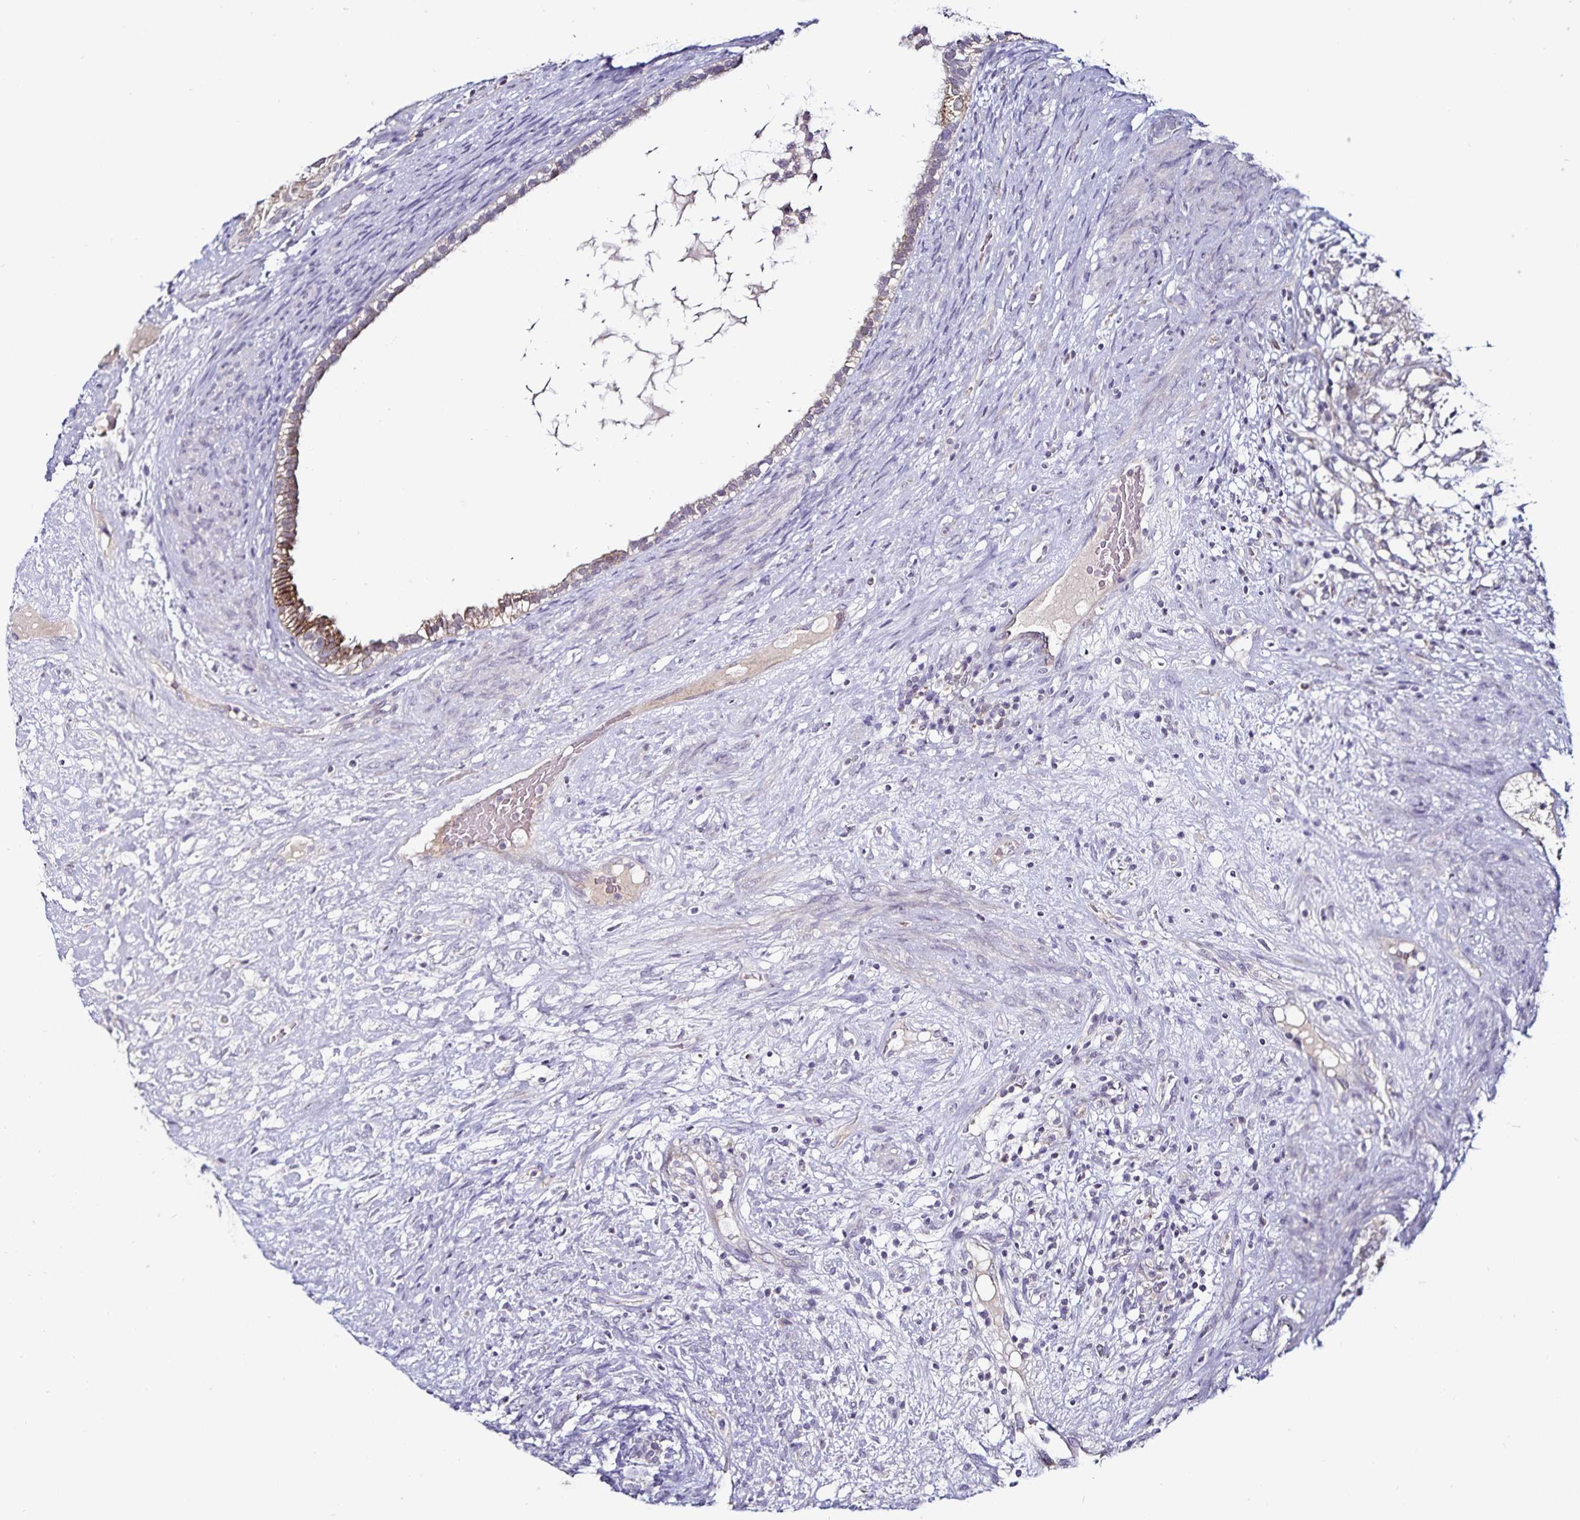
{"staining": {"intensity": "moderate", "quantity": "25%-75%", "location": "cytoplasmic/membranous"}, "tissue": "testis cancer", "cell_type": "Tumor cells", "image_type": "cancer", "snomed": [{"axis": "morphology", "description": "Seminoma, NOS"}, {"axis": "morphology", "description": "Carcinoma, Embryonal, NOS"}, {"axis": "topography", "description": "Testis"}], "caption": "Tumor cells demonstrate medium levels of moderate cytoplasmic/membranous expression in approximately 25%-75% of cells in human testis cancer (embryonal carcinoma).", "gene": "ACSL5", "patient": {"sex": "male", "age": 41}}